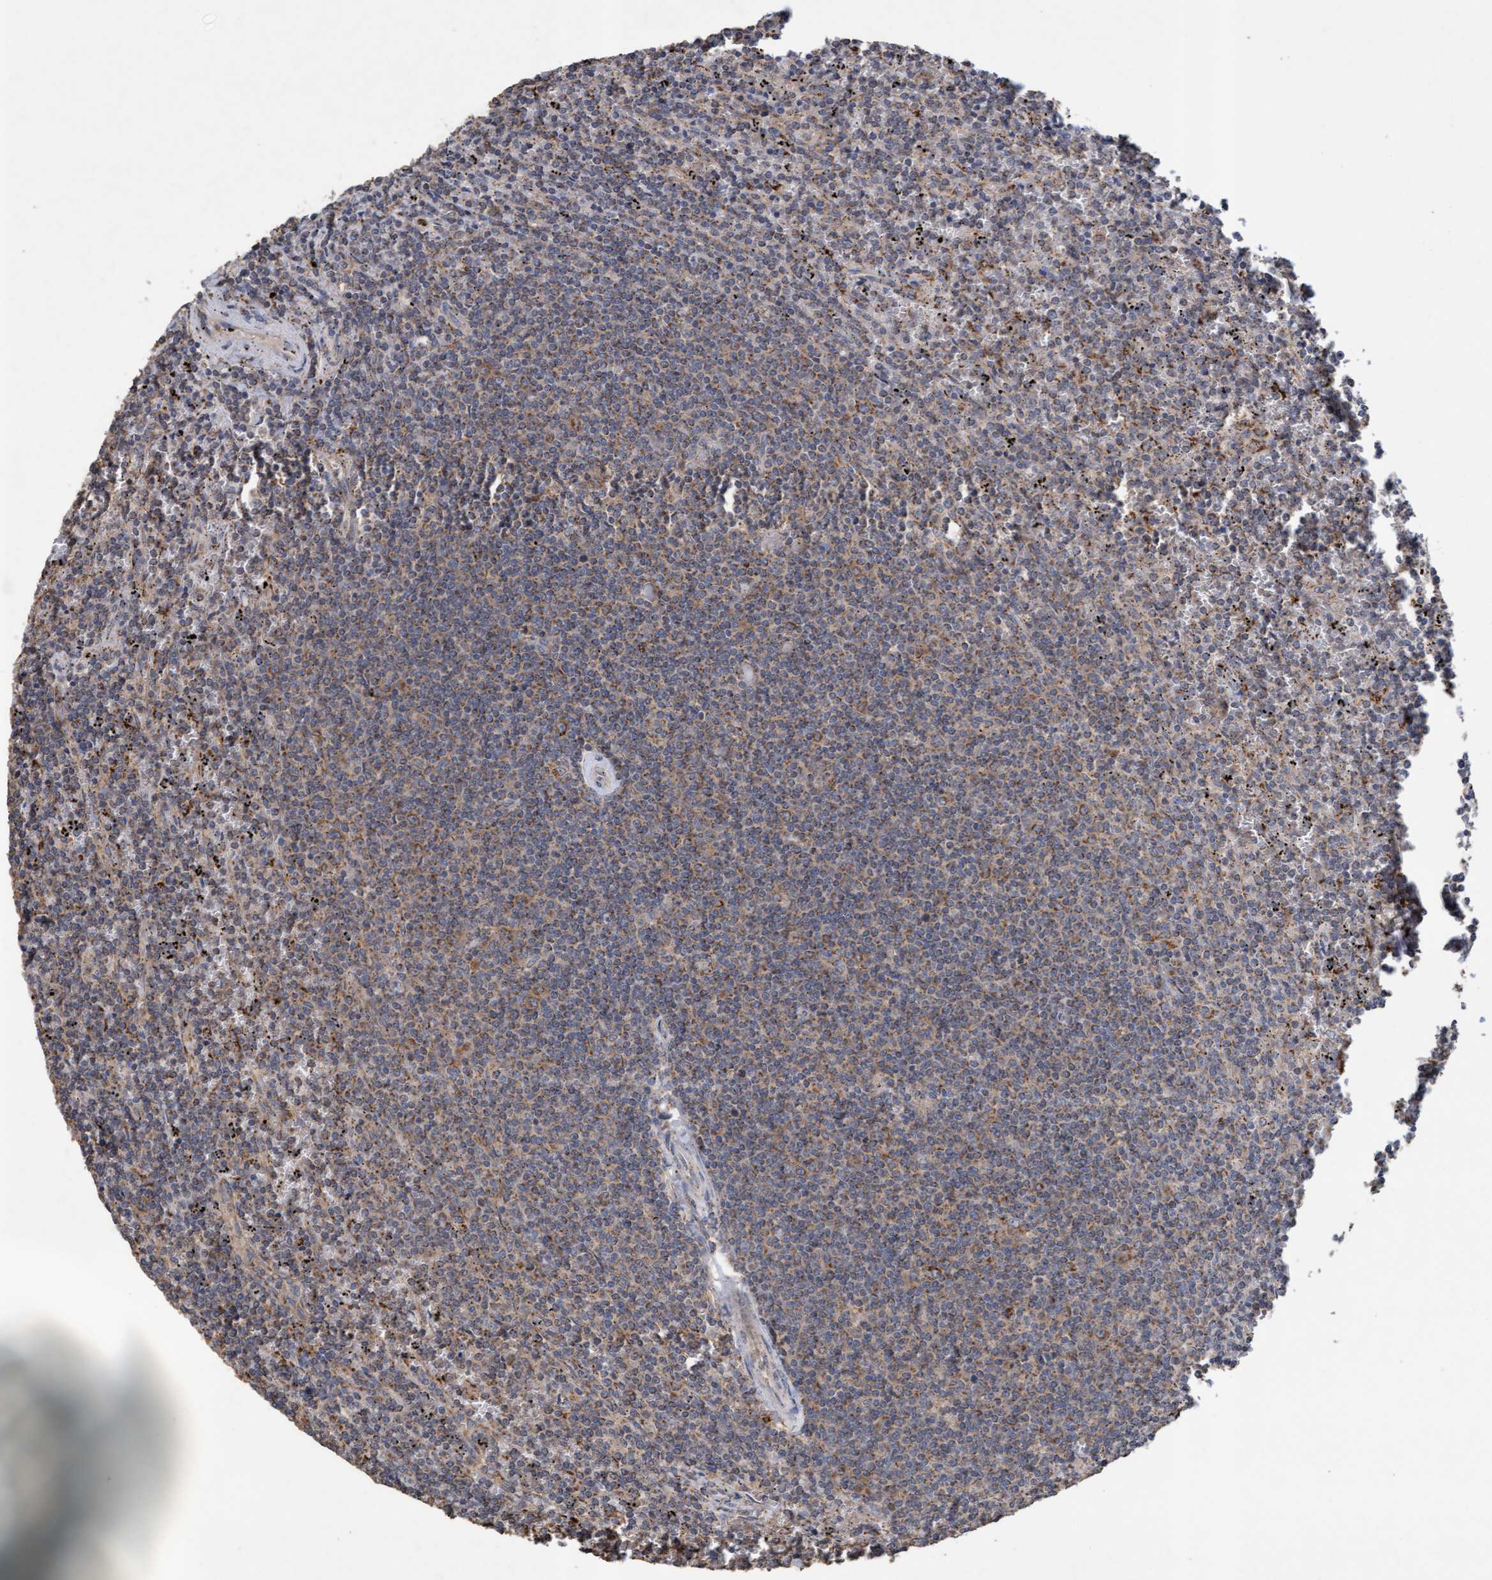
{"staining": {"intensity": "weak", "quantity": "25%-75%", "location": "cytoplasmic/membranous"}, "tissue": "lymphoma", "cell_type": "Tumor cells", "image_type": "cancer", "snomed": [{"axis": "morphology", "description": "Malignant lymphoma, non-Hodgkin's type, Low grade"}, {"axis": "topography", "description": "Spleen"}], "caption": "Immunohistochemical staining of lymphoma demonstrates weak cytoplasmic/membranous protein staining in about 25%-75% of tumor cells.", "gene": "ATPAF2", "patient": {"sex": "female", "age": 50}}